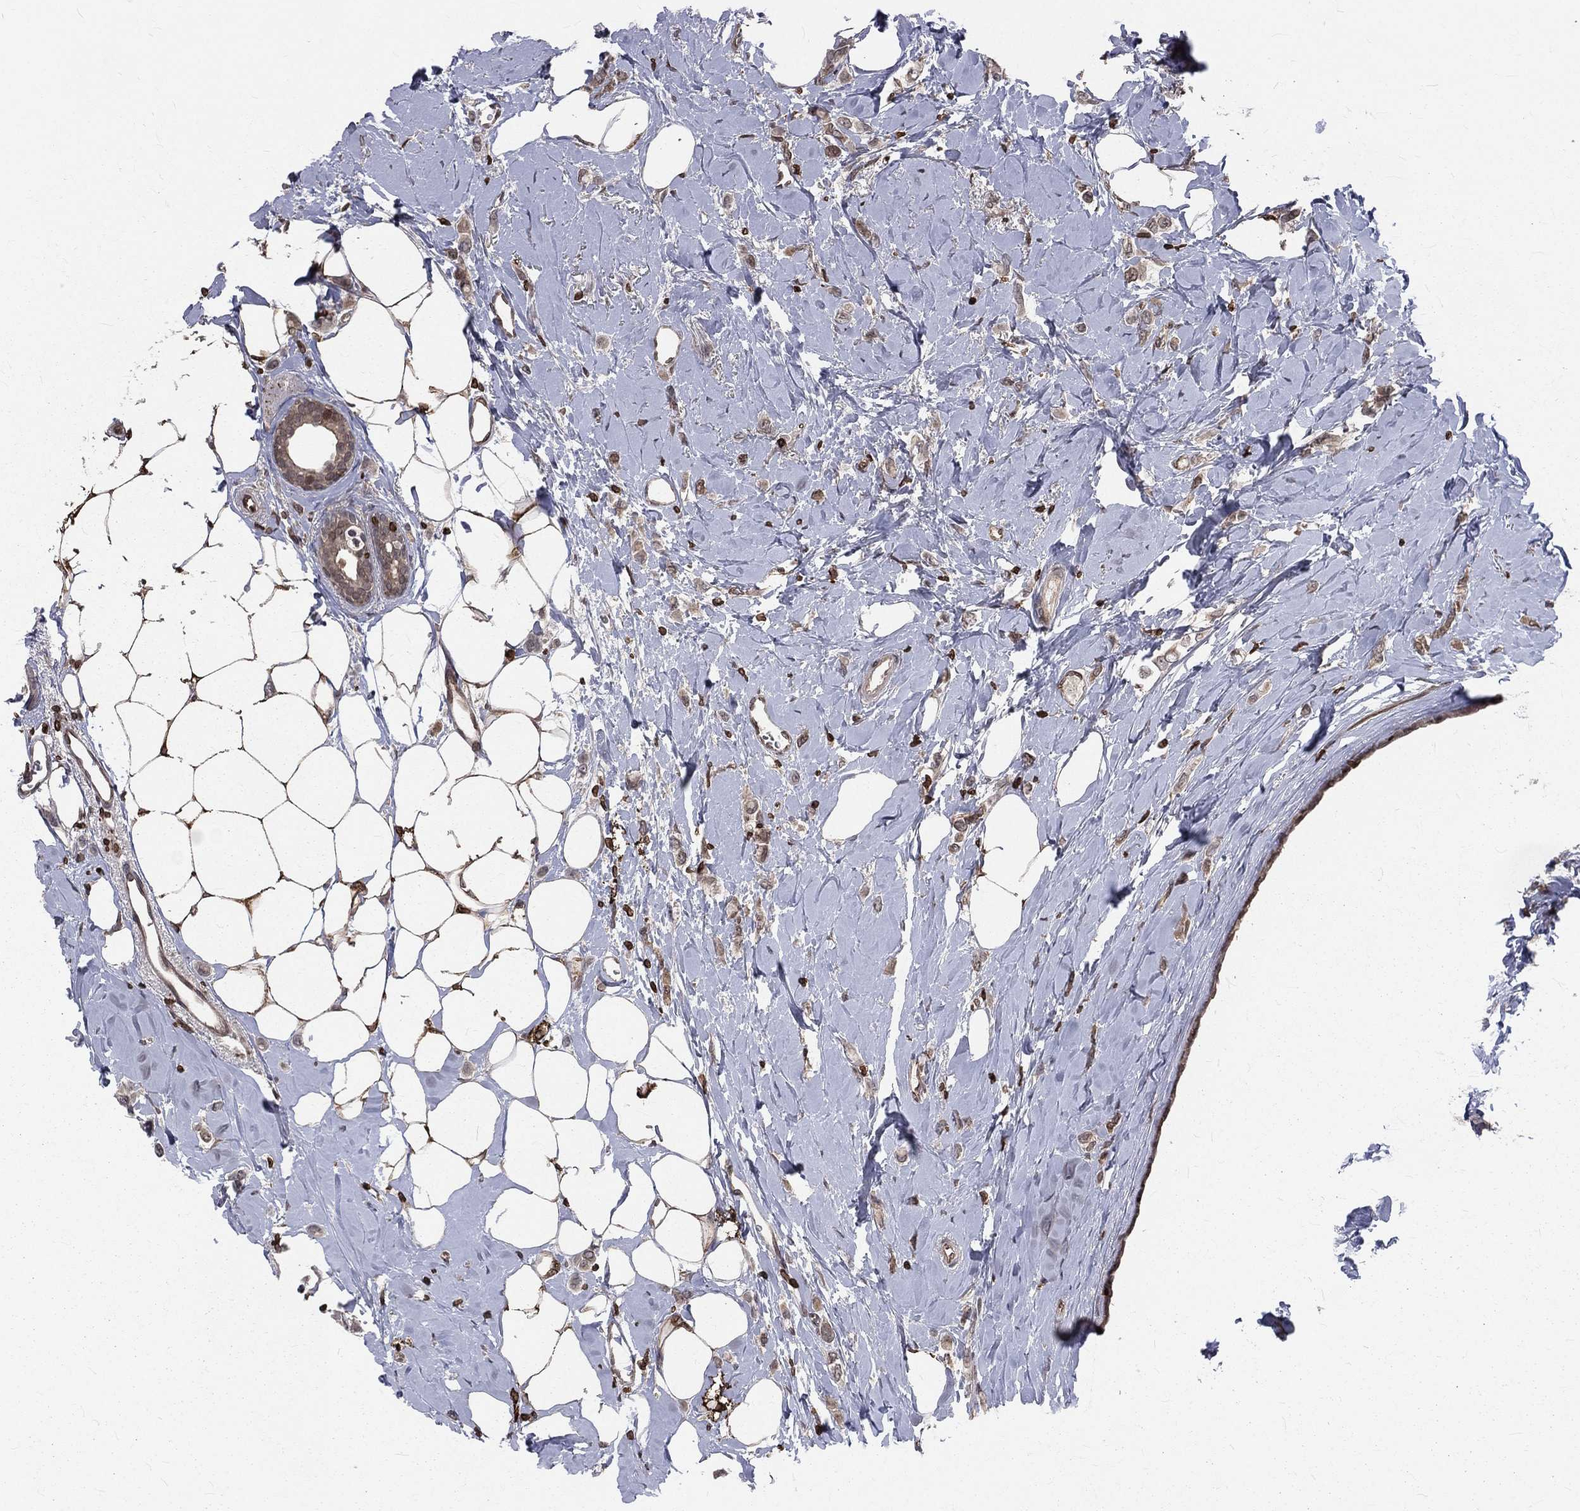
{"staining": {"intensity": "negative", "quantity": "none", "location": "none"}, "tissue": "breast cancer", "cell_type": "Tumor cells", "image_type": "cancer", "snomed": [{"axis": "morphology", "description": "Lobular carcinoma"}, {"axis": "topography", "description": "Breast"}], "caption": "Immunohistochemistry (IHC) image of breast lobular carcinoma stained for a protein (brown), which shows no positivity in tumor cells.", "gene": "LBR", "patient": {"sex": "female", "age": 66}}